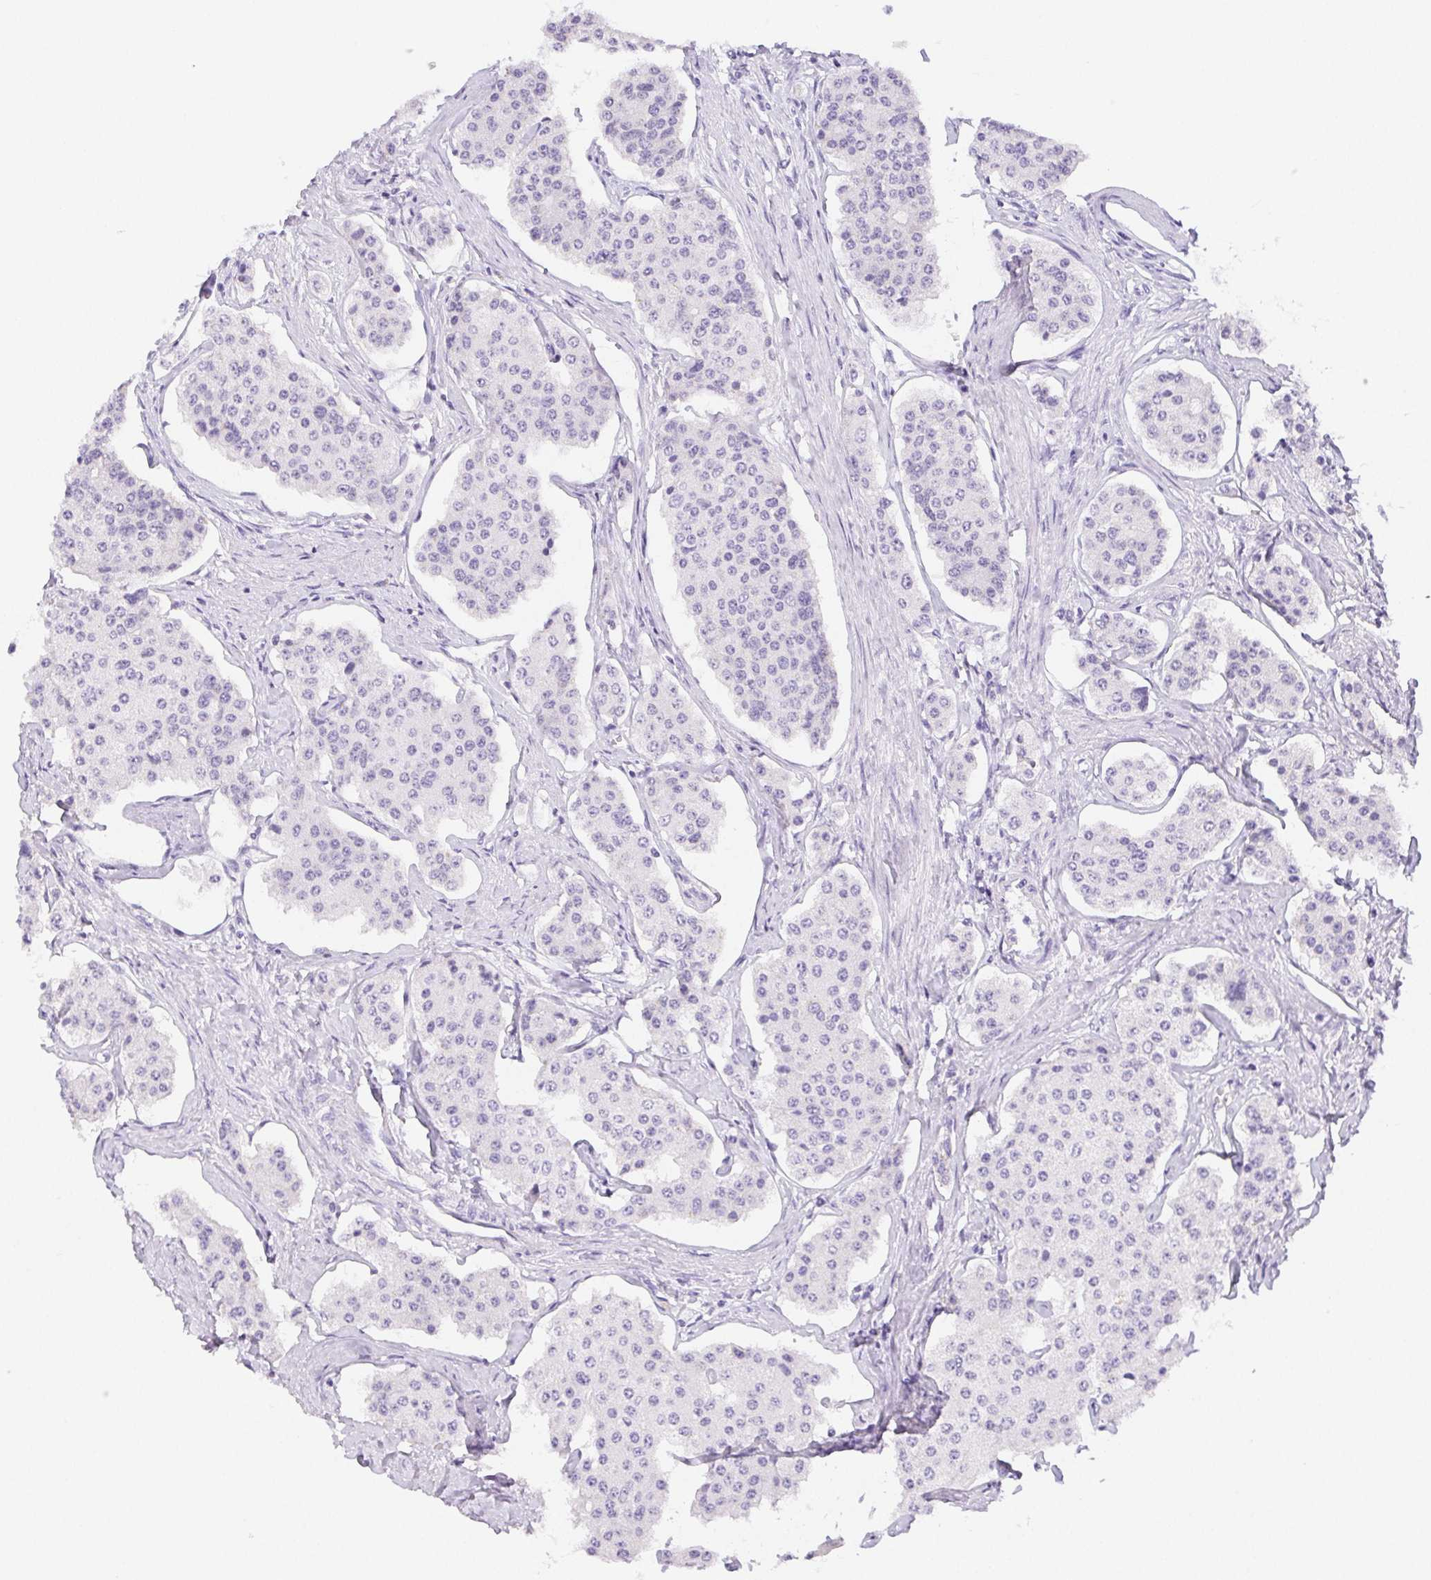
{"staining": {"intensity": "negative", "quantity": "none", "location": "none"}, "tissue": "carcinoid", "cell_type": "Tumor cells", "image_type": "cancer", "snomed": [{"axis": "morphology", "description": "Carcinoid, malignant, NOS"}, {"axis": "topography", "description": "Small intestine"}], "caption": "Immunohistochemistry micrograph of carcinoid stained for a protein (brown), which displays no positivity in tumor cells. (DAB (3,3'-diaminobenzidine) immunohistochemistry with hematoxylin counter stain).", "gene": "ST8SIA3", "patient": {"sex": "female", "age": 65}}